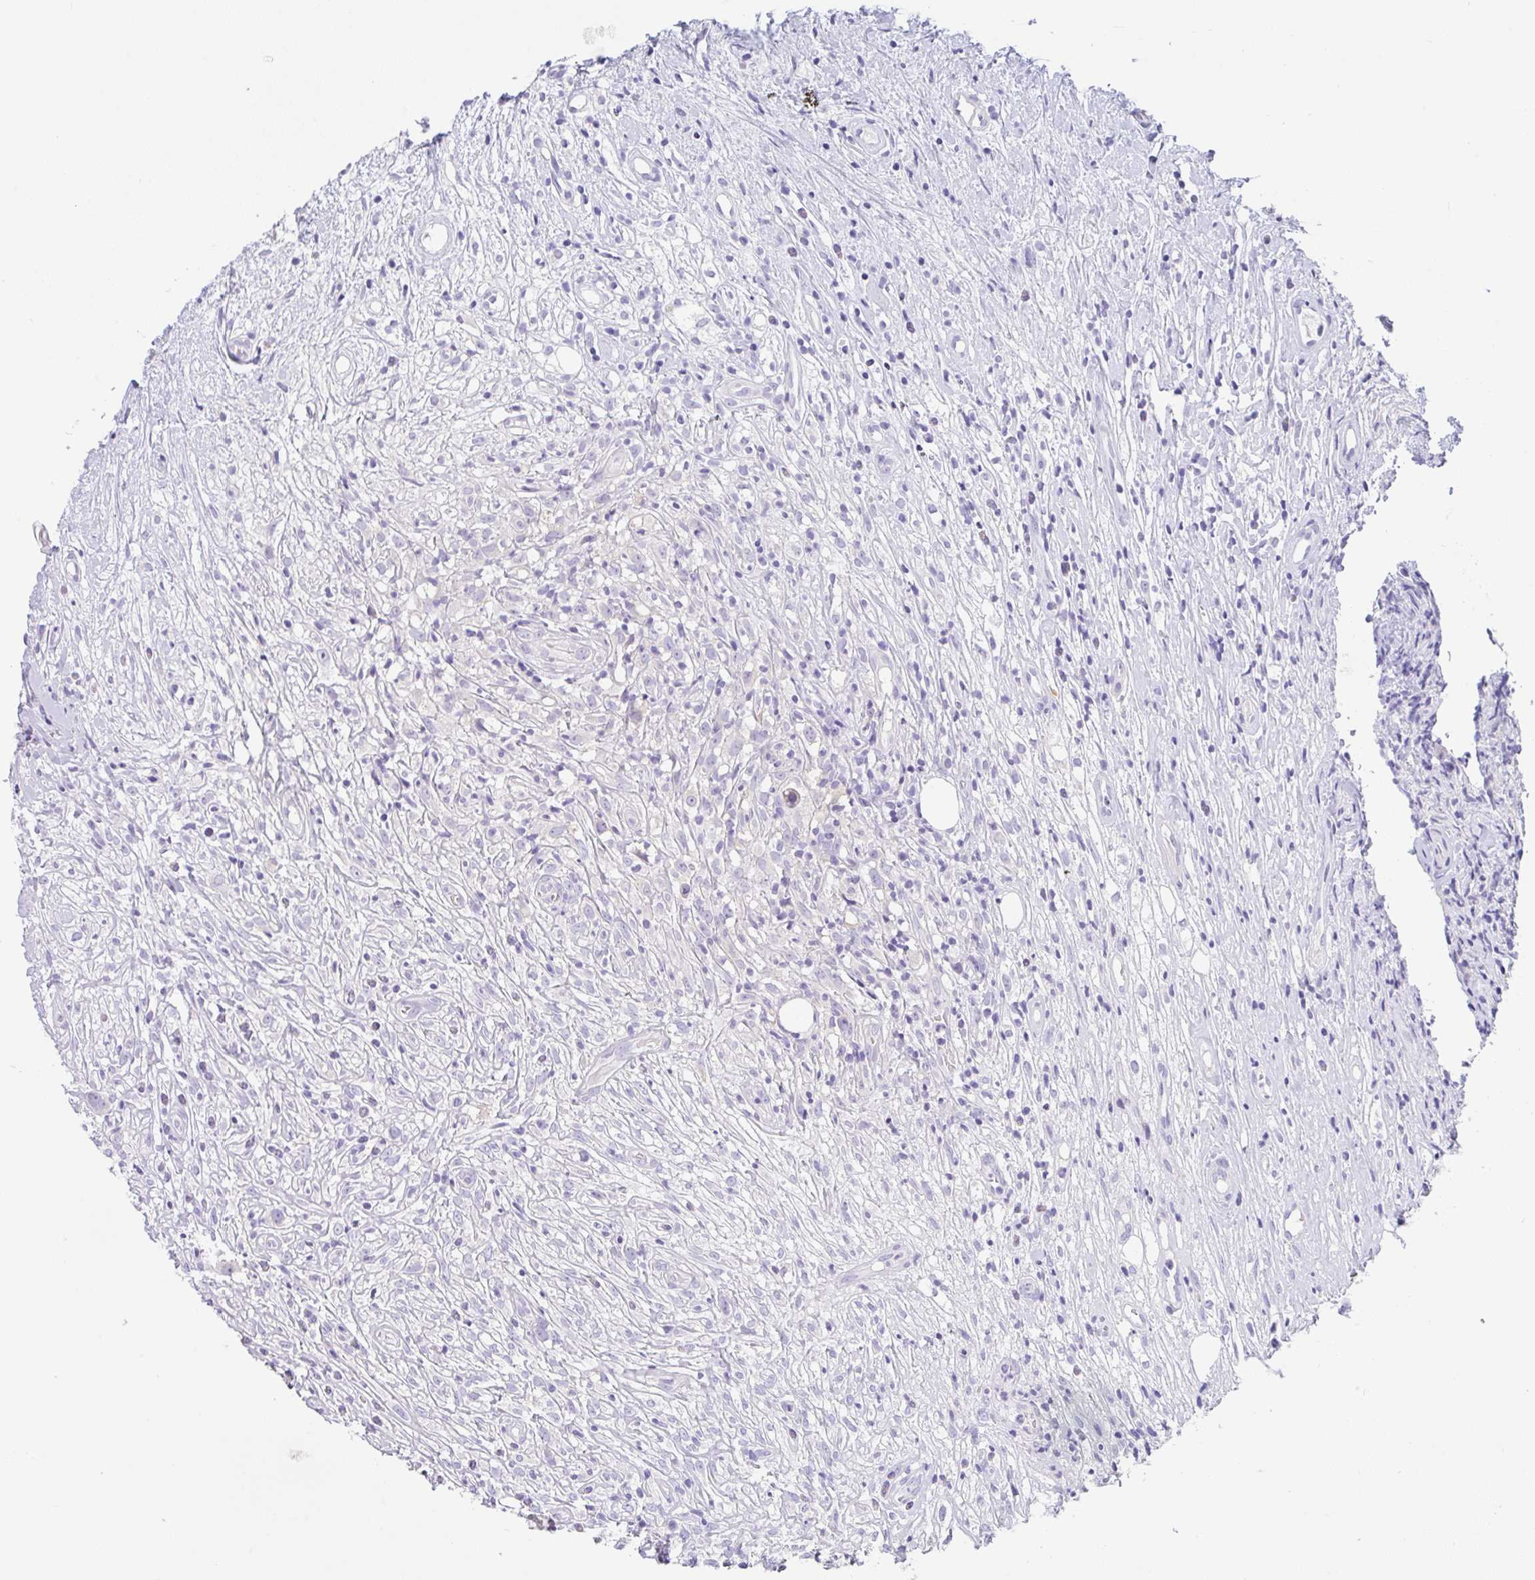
{"staining": {"intensity": "negative", "quantity": "none", "location": "none"}, "tissue": "lymphoma", "cell_type": "Tumor cells", "image_type": "cancer", "snomed": [{"axis": "morphology", "description": "Hodgkin's disease, NOS"}, {"axis": "topography", "description": "No Tissue"}], "caption": "Lymphoma was stained to show a protein in brown. There is no significant positivity in tumor cells.", "gene": "TRAF4", "patient": {"sex": "female", "age": 21}}